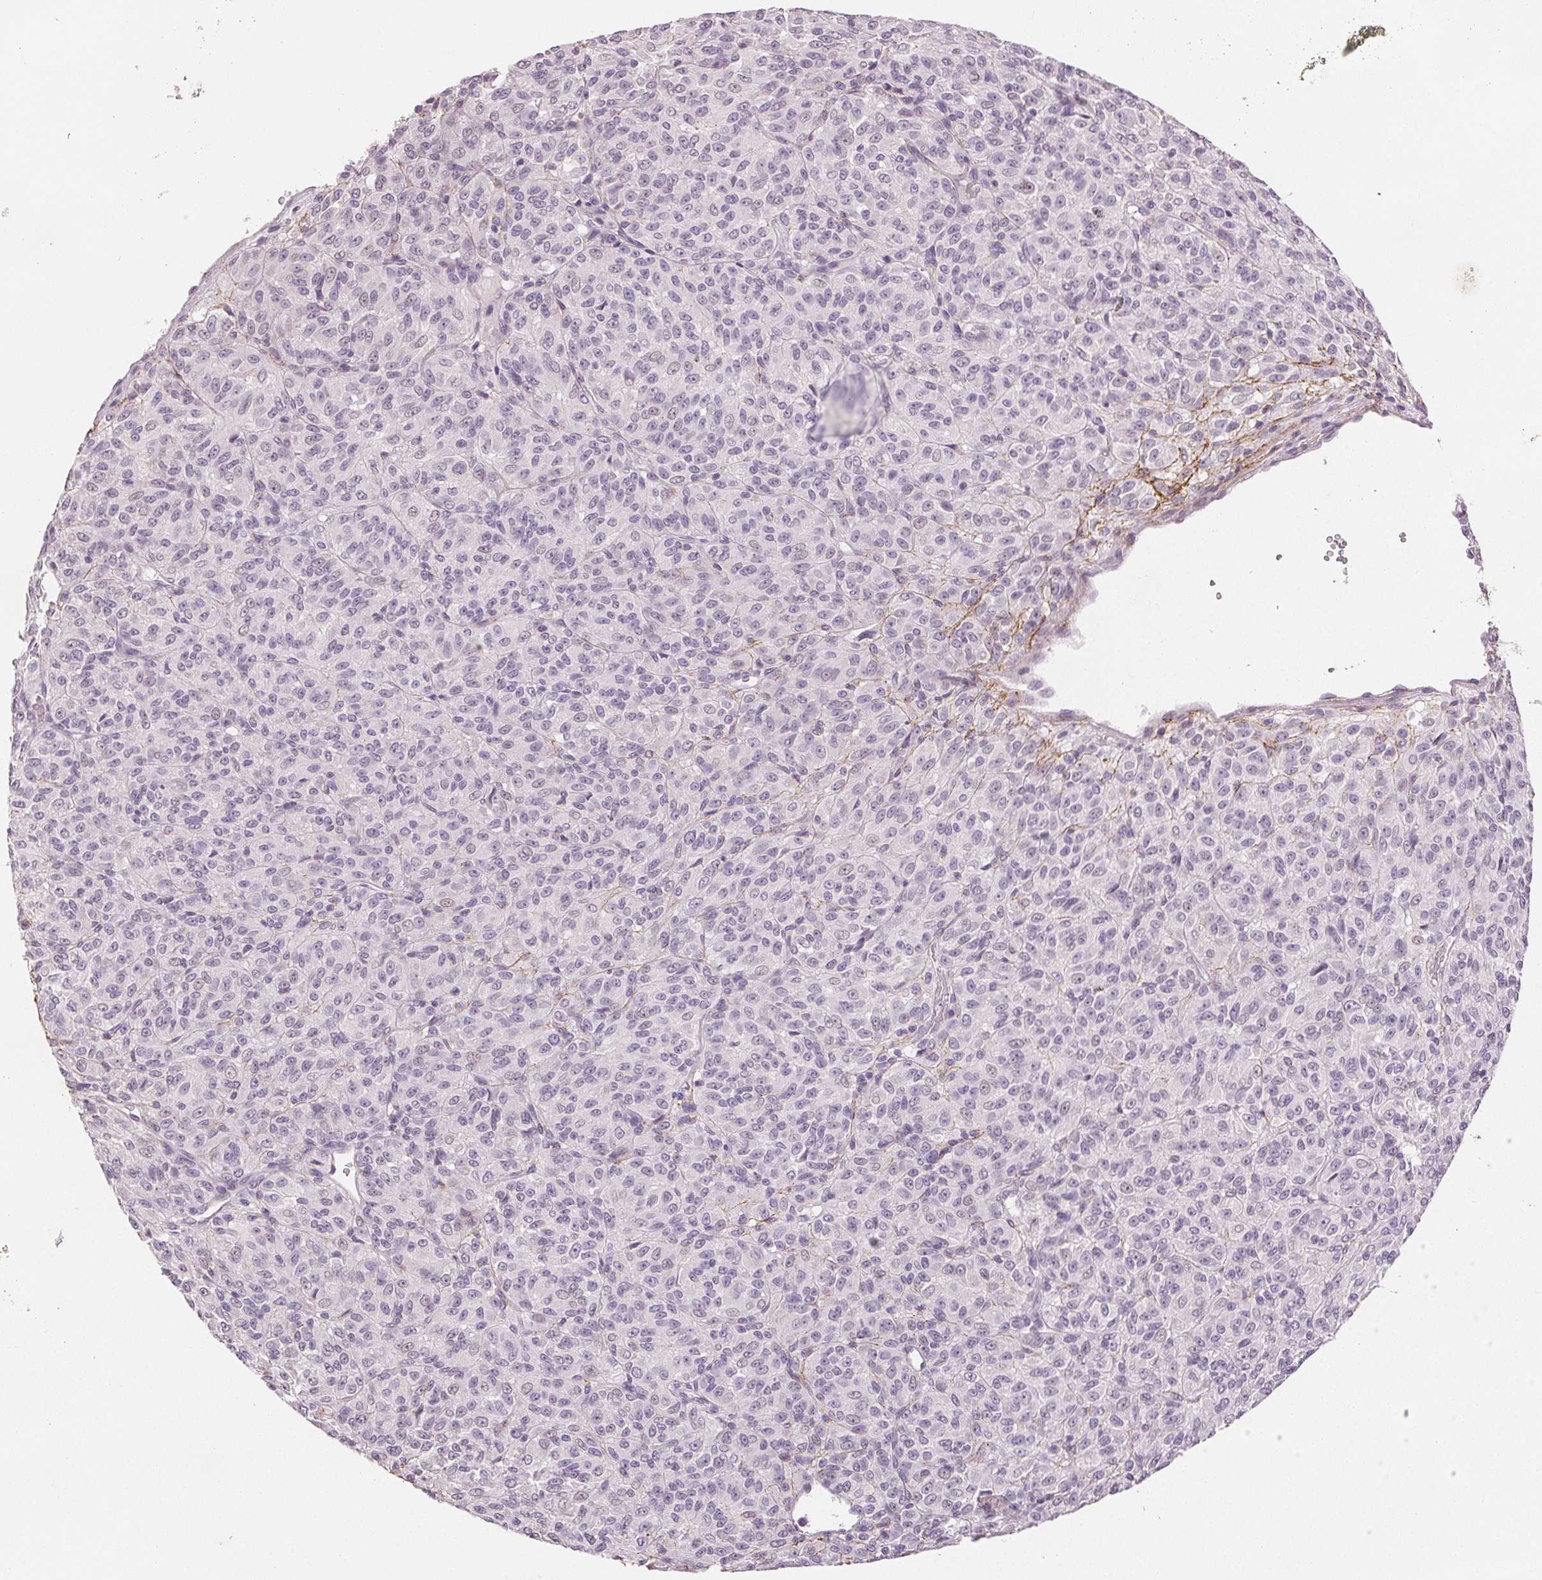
{"staining": {"intensity": "negative", "quantity": "none", "location": "none"}, "tissue": "melanoma", "cell_type": "Tumor cells", "image_type": "cancer", "snomed": [{"axis": "morphology", "description": "Malignant melanoma, Metastatic site"}, {"axis": "topography", "description": "Brain"}], "caption": "The immunohistochemistry (IHC) histopathology image has no significant positivity in tumor cells of melanoma tissue.", "gene": "FBN1", "patient": {"sex": "female", "age": 56}}